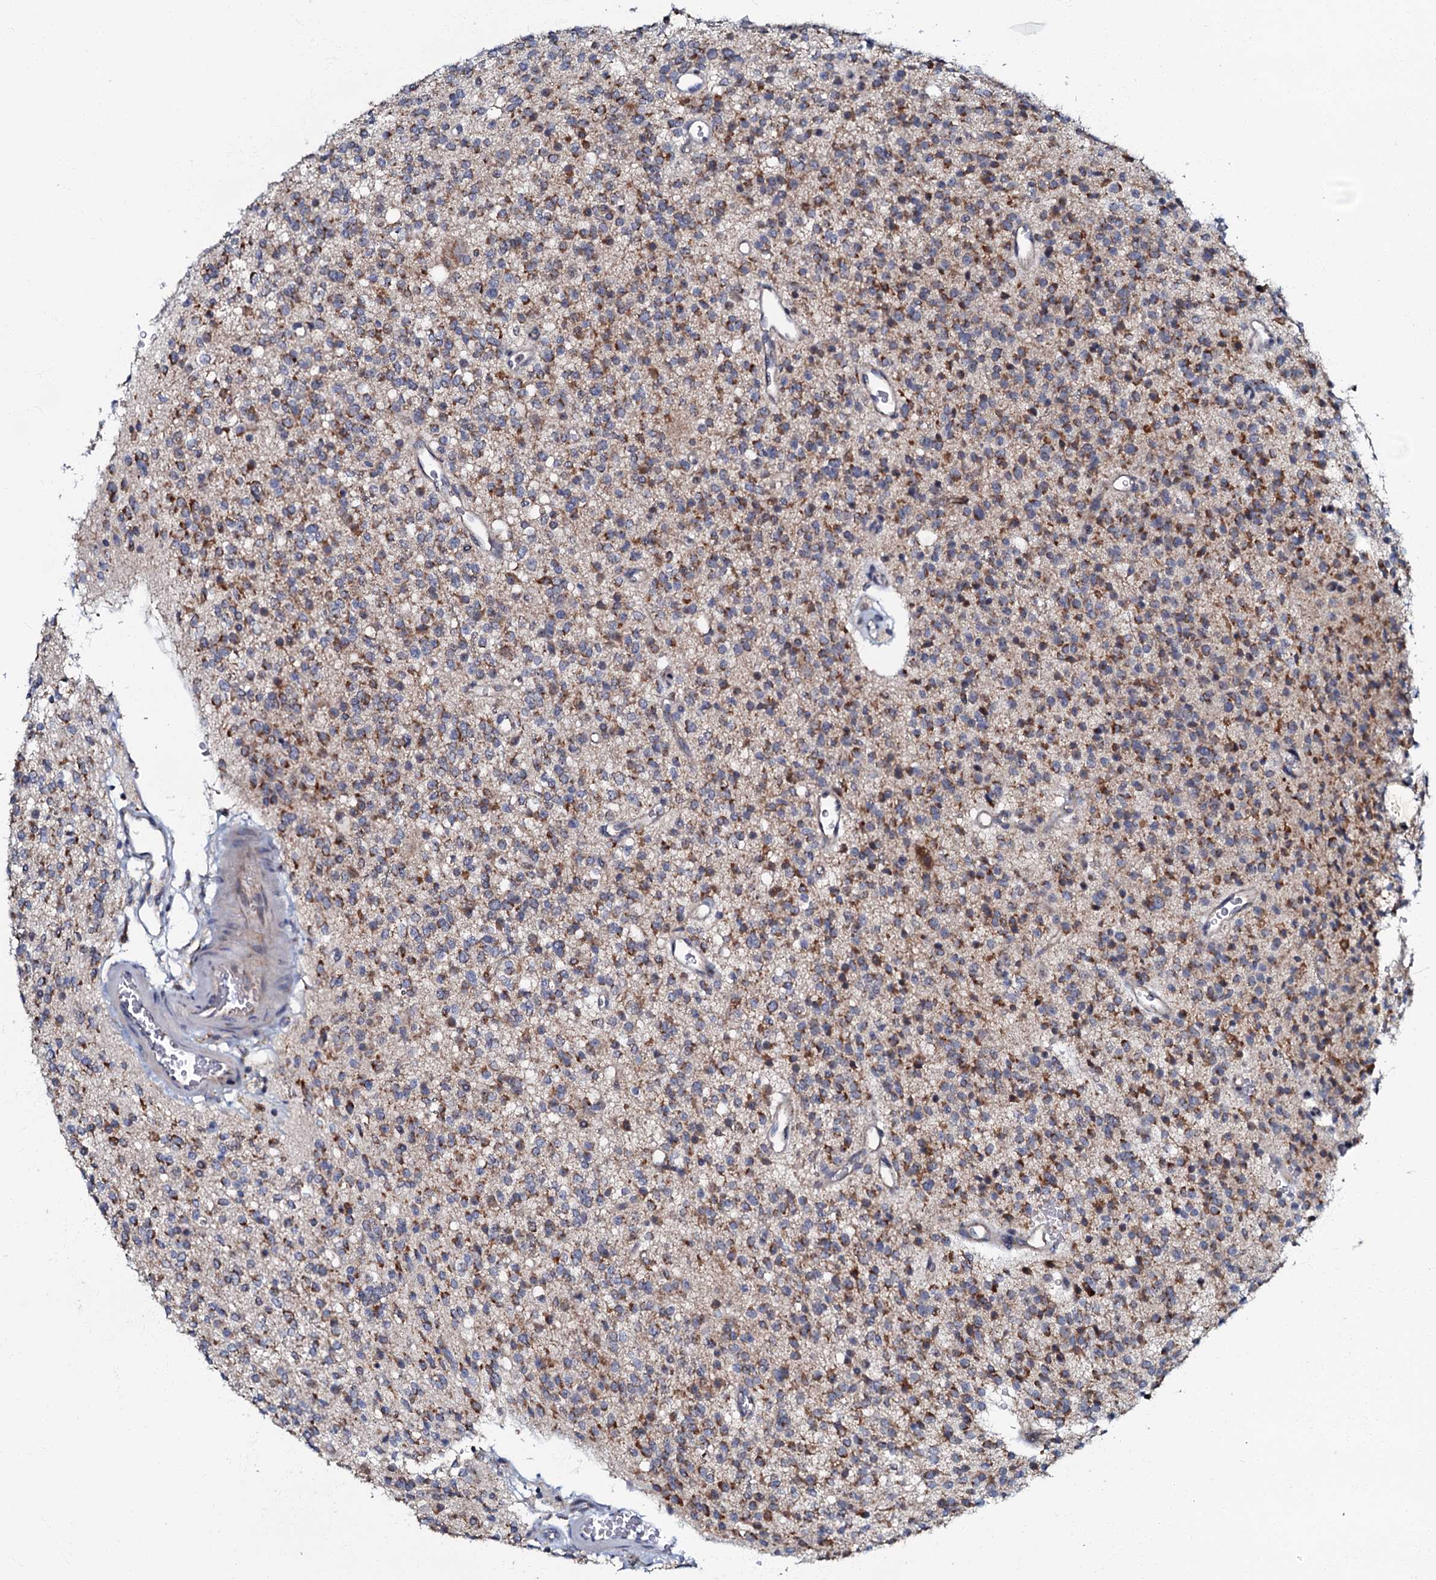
{"staining": {"intensity": "moderate", "quantity": ">75%", "location": "cytoplasmic/membranous"}, "tissue": "glioma", "cell_type": "Tumor cells", "image_type": "cancer", "snomed": [{"axis": "morphology", "description": "Glioma, malignant, High grade"}, {"axis": "topography", "description": "Brain"}], "caption": "High-grade glioma (malignant) tissue shows moderate cytoplasmic/membranous positivity in about >75% of tumor cells", "gene": "MRPL51", "patient": {"sex": "male", "age": 34}}